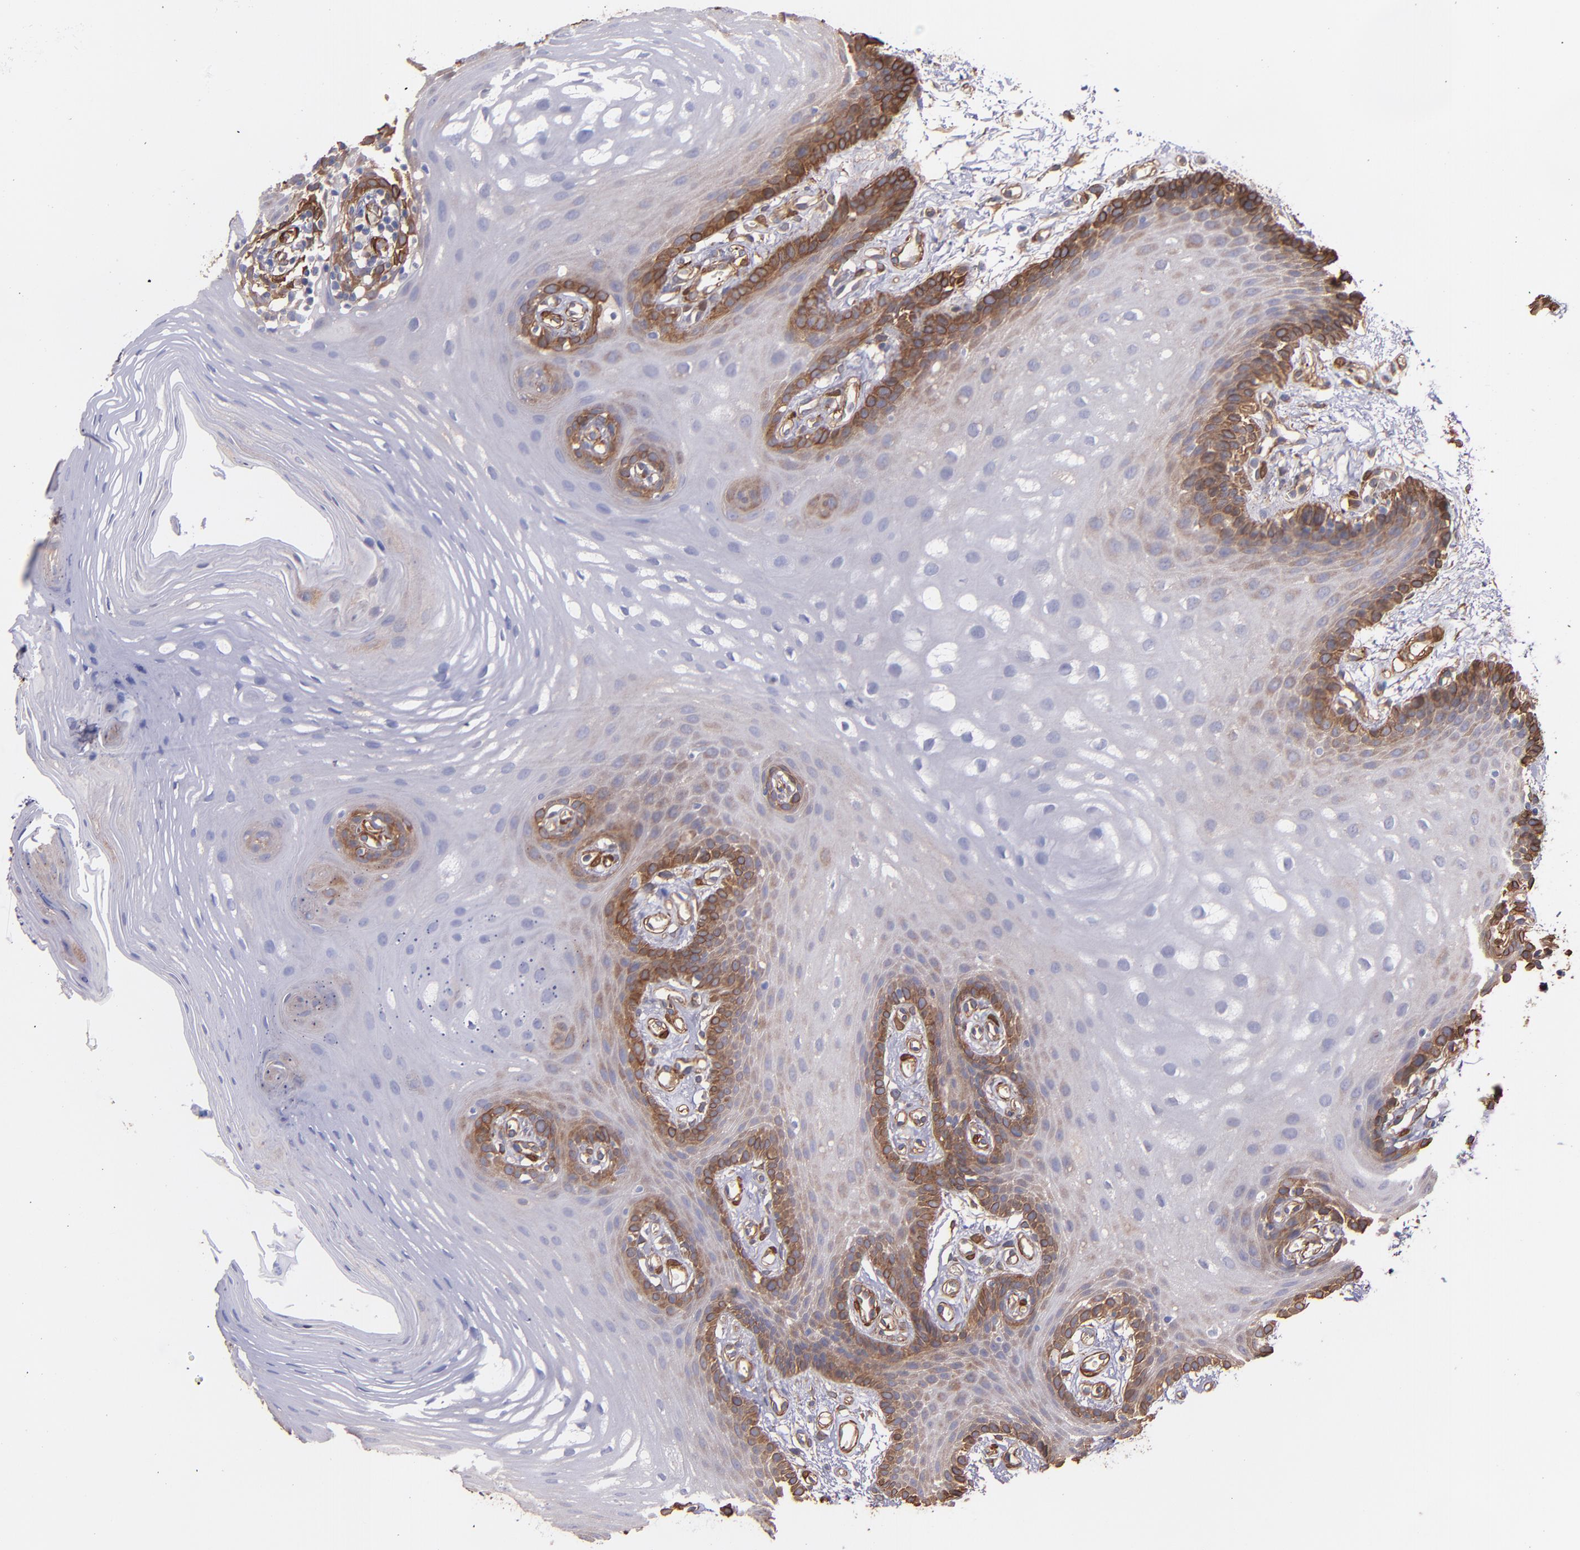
{"staining": {"intensity": "moderate", "quantity": "25%-75%", "location": "cytoplasmic/membranous"}, "tissue": "oral mucosa", "cell_type": "Squamous epithelial cells", "image_type": "normal", "snomed": [{"axis": "morphology", "description": "Normal tissue, NOS"}, {"axis": "topography", "description": "Oral tissue"}], "caption": "Immunohistochemistry (IHC) photomicrograph of benign oral mucosa: human oral mucosa stained using immunohistochemistry reveals medium levels of moderate protein expression localized specifically in the cytoplasmic/membranous of squamous epithelial cells, appearing as a cytoplasmic/membranous brown color.", "gene": "VCL", "patient": {"sex": "male", "age": 62}}